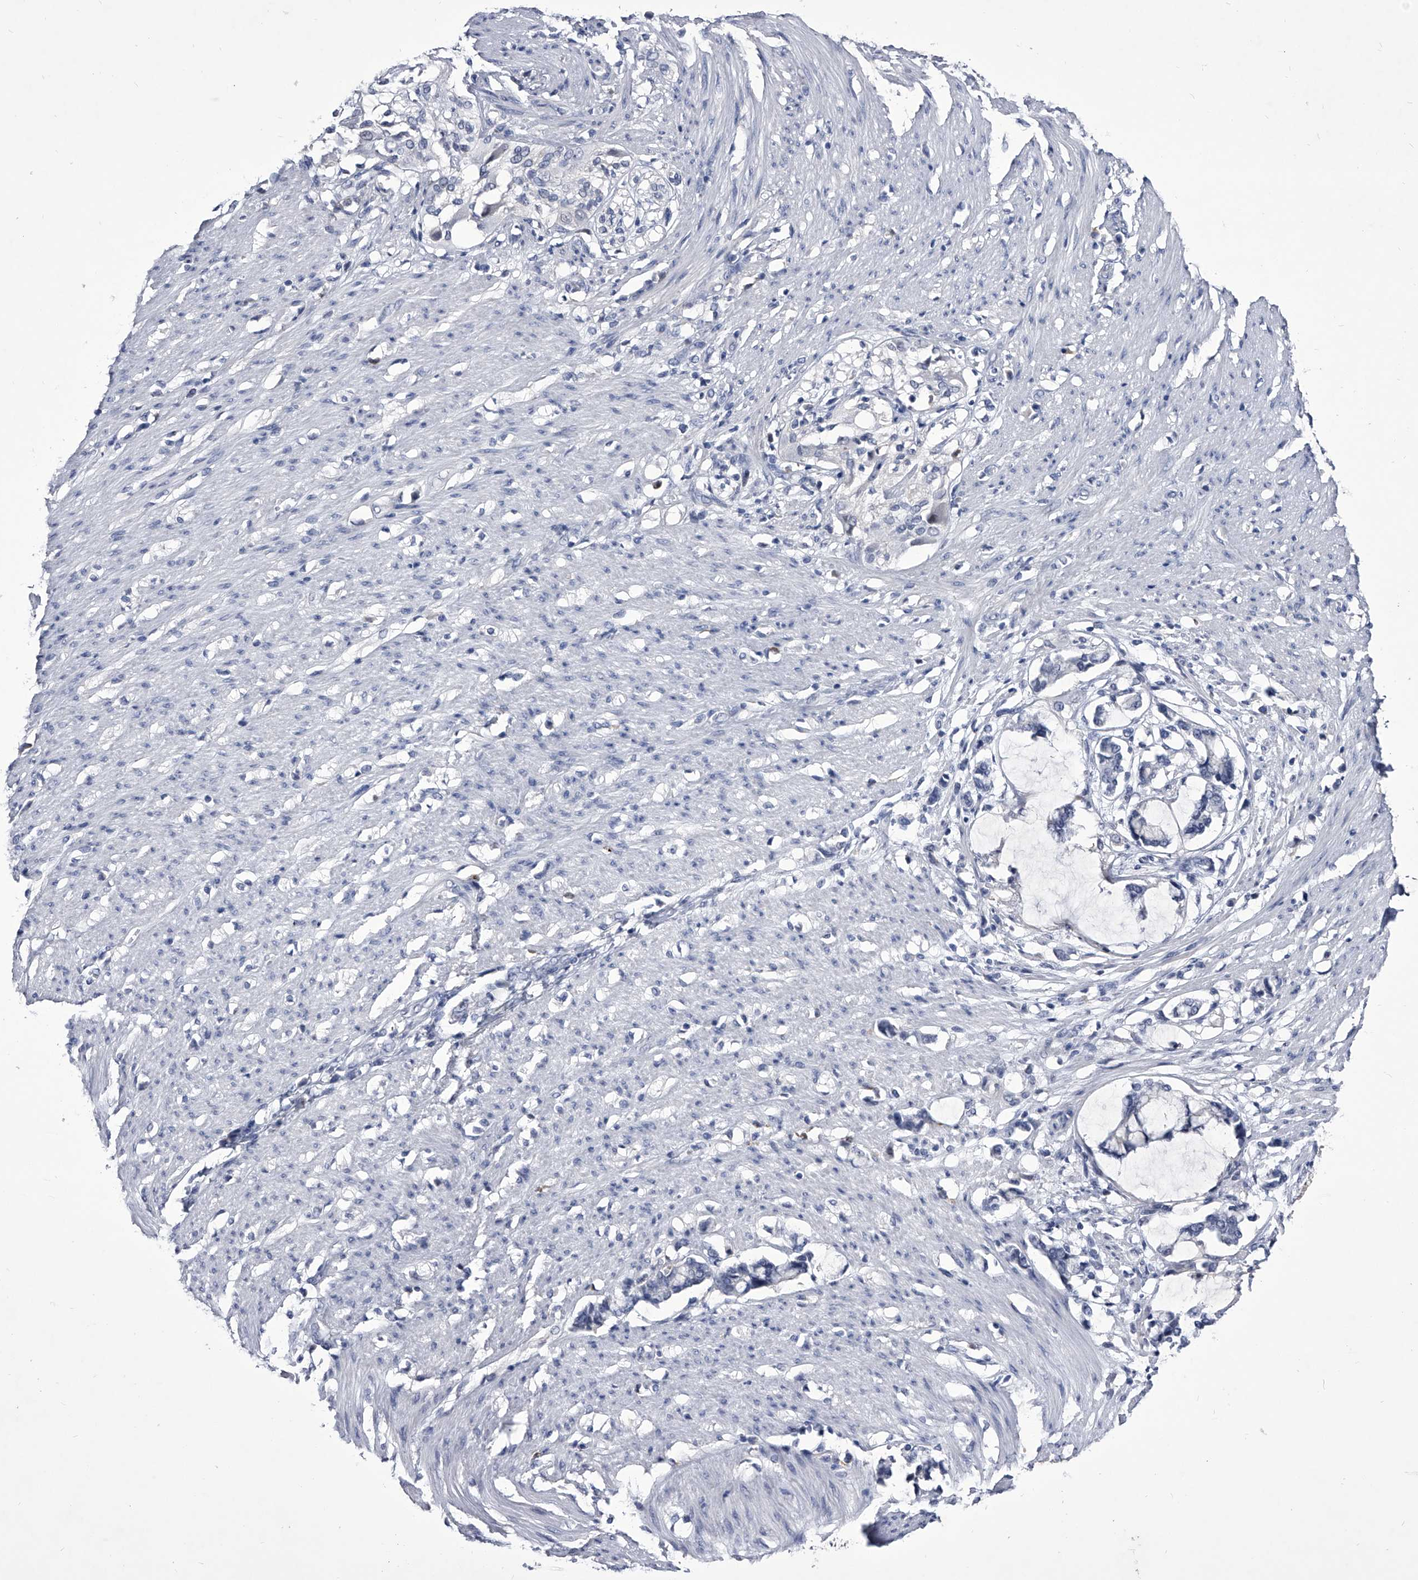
{"staining": {"intensity": "negative", "quantity": "none", "location": "none"}, "tissue": "smooth muscle", "cell_type": "Smooth muscle cells", "image_type": "normal", "snomed": [{"axis": "morphology", "description": "Normal tissue, NOS"}, {"axis": "morphology", "description": "Adenocarcinoma, NOS"}, {"axis": "topography", "description": "Colon"}, {"axis": "topography", "description": "Peripheral nerve tissue"}], "caption": "IHC image of unremarkable human smooth muscle stained for a protein (brown), which displays no positivity in smooth muscle cells.", "gene": "CRISP2", "patient": {"sex": "male", "age": 14}}